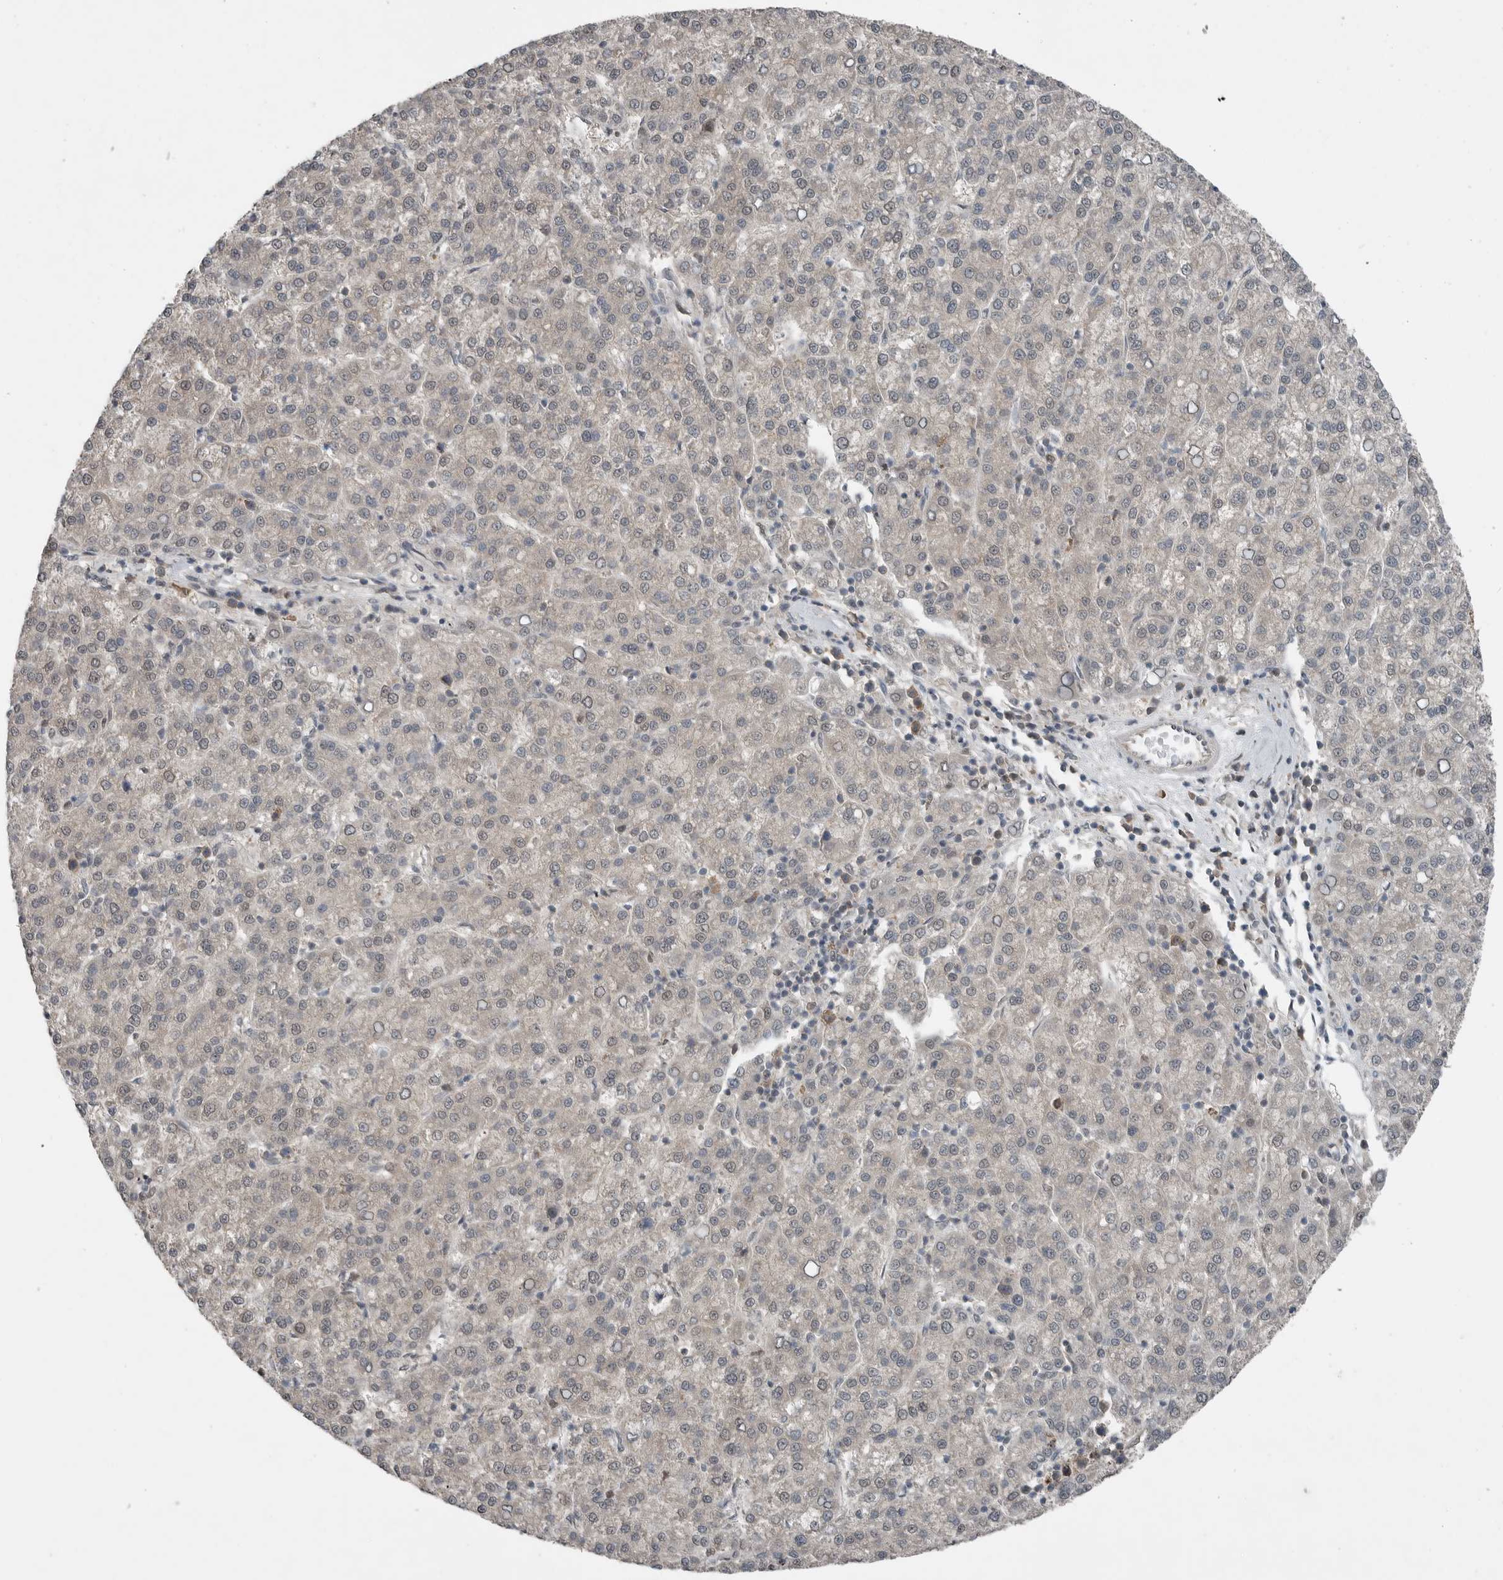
{"staining": {"intensity": "weak", "quantity": "<25%", "location": "nuclear"}, "tissue": "liver cancer", "cell_type": "Tumor cells", "image_type": "cancer", "snomed": [{"axis": "morphology", "description": "Carcinoma, Hepatocellular, NOS"}, {"axis": "topography", "description": "Liver"}], "caption": "Hepatocellular carcinoma (liver) was stained to show a protein in brown. There is no significant expression in tumor cells. (DAB (3,3'-diaminobenzidine) immunohistochemistry with hematoxylin counter stain).", "gene": "MFAP3L", "patient": {"sex": "female", "age": 58}}